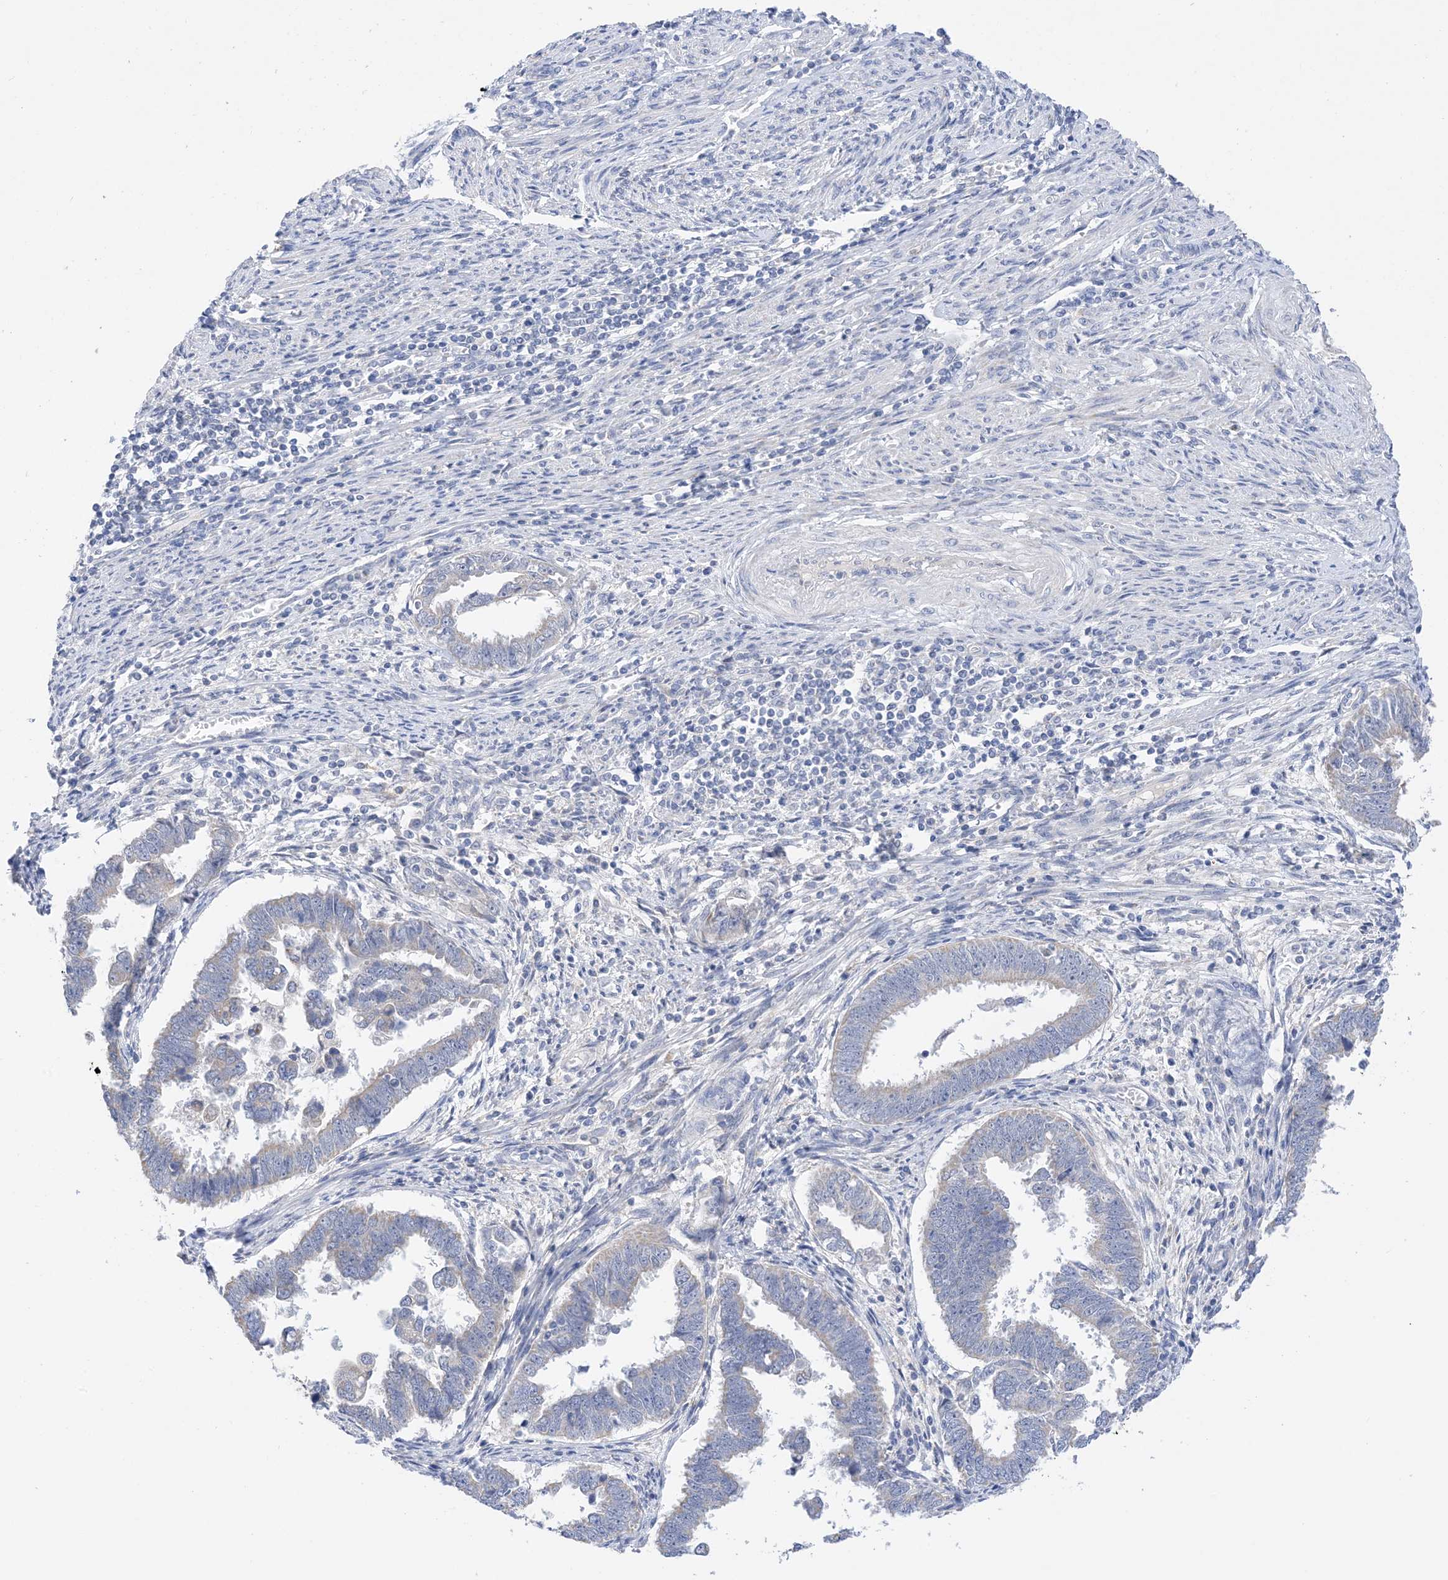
{"staining": {"intensity": "negative", "quantity": "none", "location": "none"}, "tissue": "endometrial cancer", "cell_type": "Tumor cells", "image_type": "cancer", "snomed": [{"axis": "morphology", "description": "Adenocarcinoma, NOS"}, {"axis": "topography", "description": "Endometrium"}], "caption": "Immunohistochemistry of adenocarcinoma (endometrial) exhibits no expression in tumor cells.", "gene": "PLK4", "patient": {"sex": "female", "age": 75}}